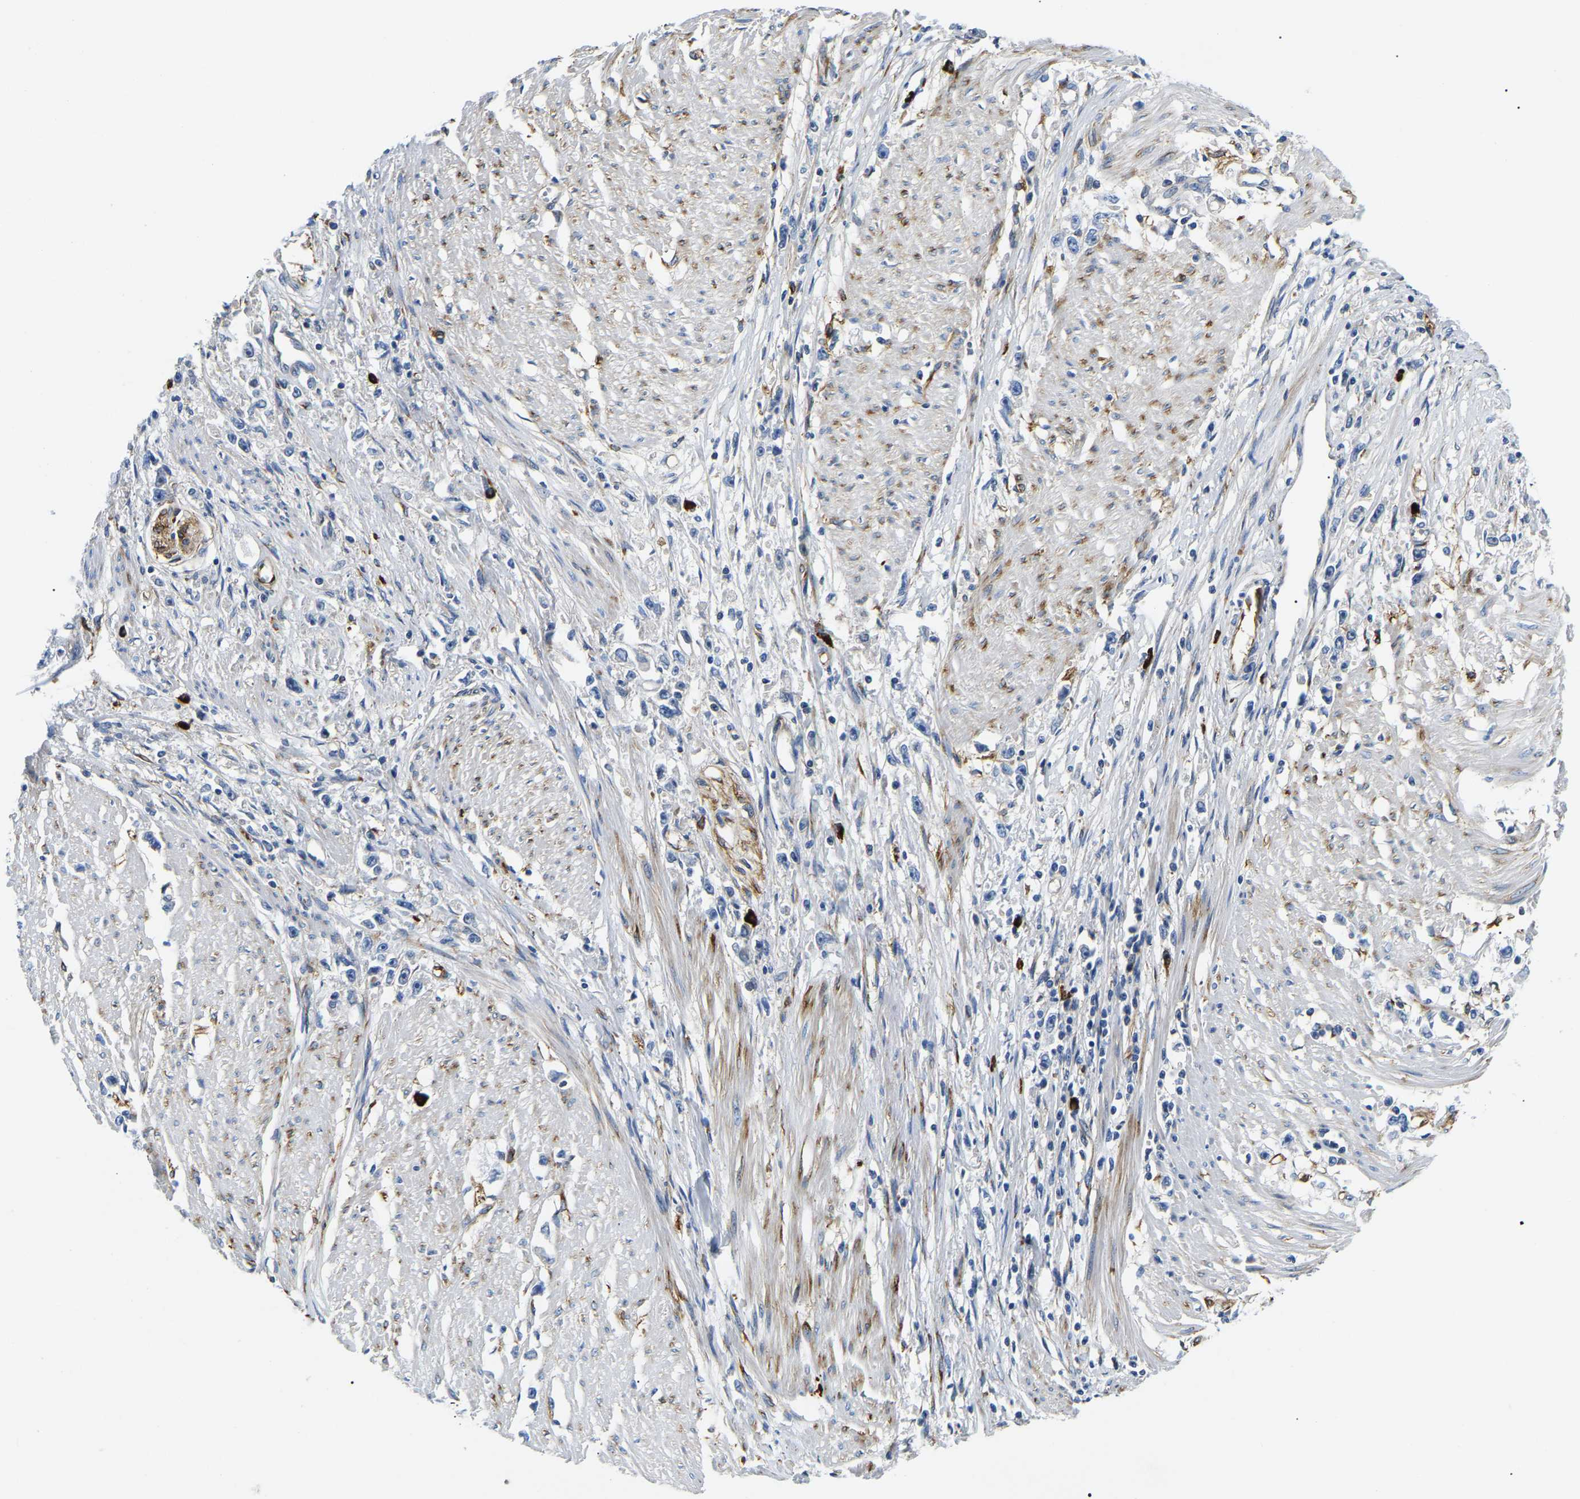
{"staining": {"intensity": "negative", "quantity": "none", "location": "none"}, "tissue": "stomach cancer", "cell_type": "Tumor cells", "image_type": "cancer", "snomed": [{"axis": "morphology", "description": "Adenocarcinoma, NOS"}, {"axis": "topography", "description": "Stomach"}], "caption": "Photomicrograph shows no protein expression in tumor cells of adenocarcinoma (stomach) tissue.", "gene": "DUSP8", "patient": {"sex": "female", "age": 59}}